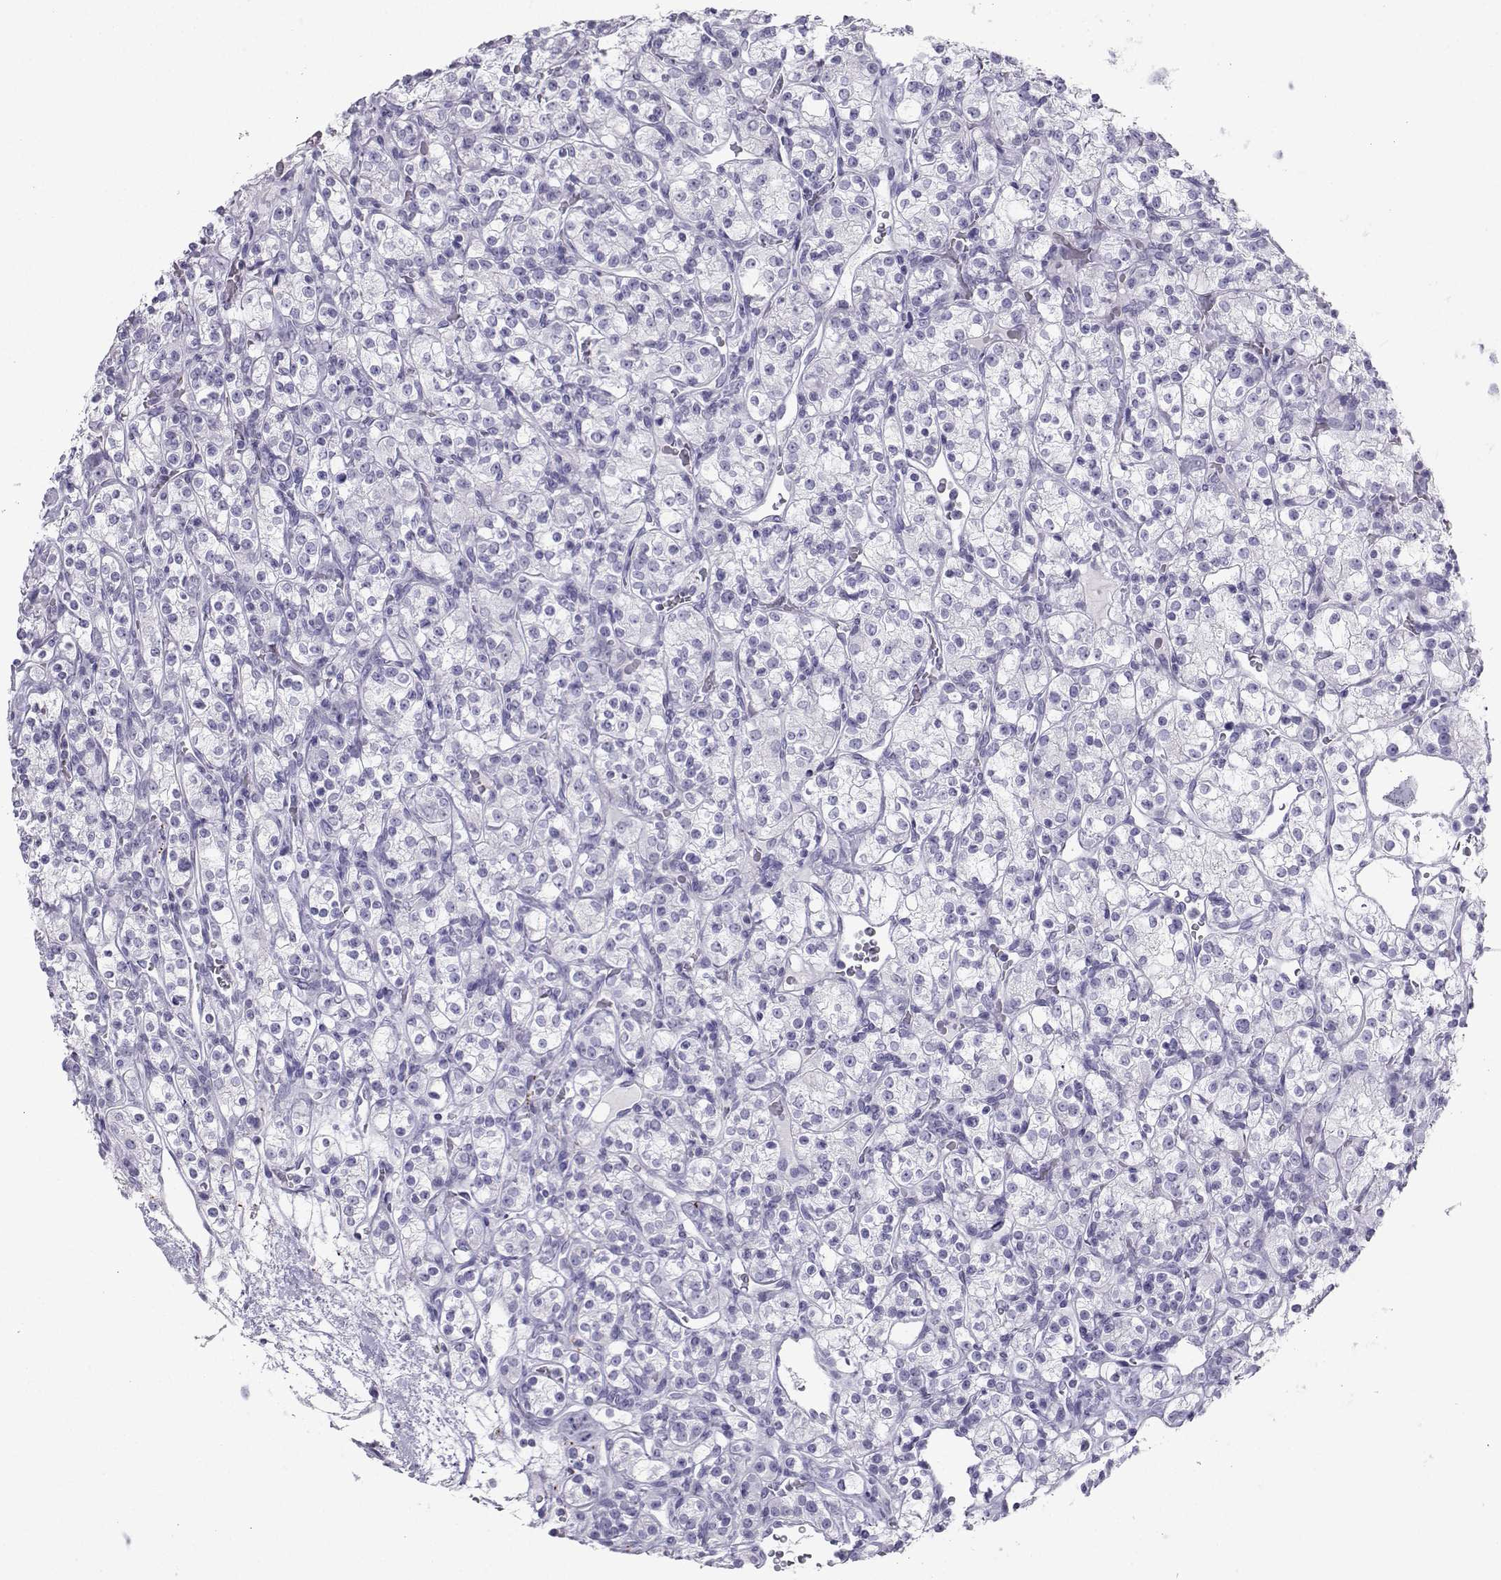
{"staining": {"intensity": "negative", "quantity": "none", "location": "none"}, "tissue": "renal cancer", "cell_type": "Tumor cells", "image_type": "cancer", "snomed": [{"axis": "morphology", "description": "Adenocarcinoma, NOS"}, {"axis": "topography", "description": "Kidney"}], "caption": "Tumor cells show no significant protein staining in renal cancer. (Immunohistochemistry (ihc), brightfield microscopy, high magnification).", "gene": "SST", "patient": {"sex": "male", "age": 77}}